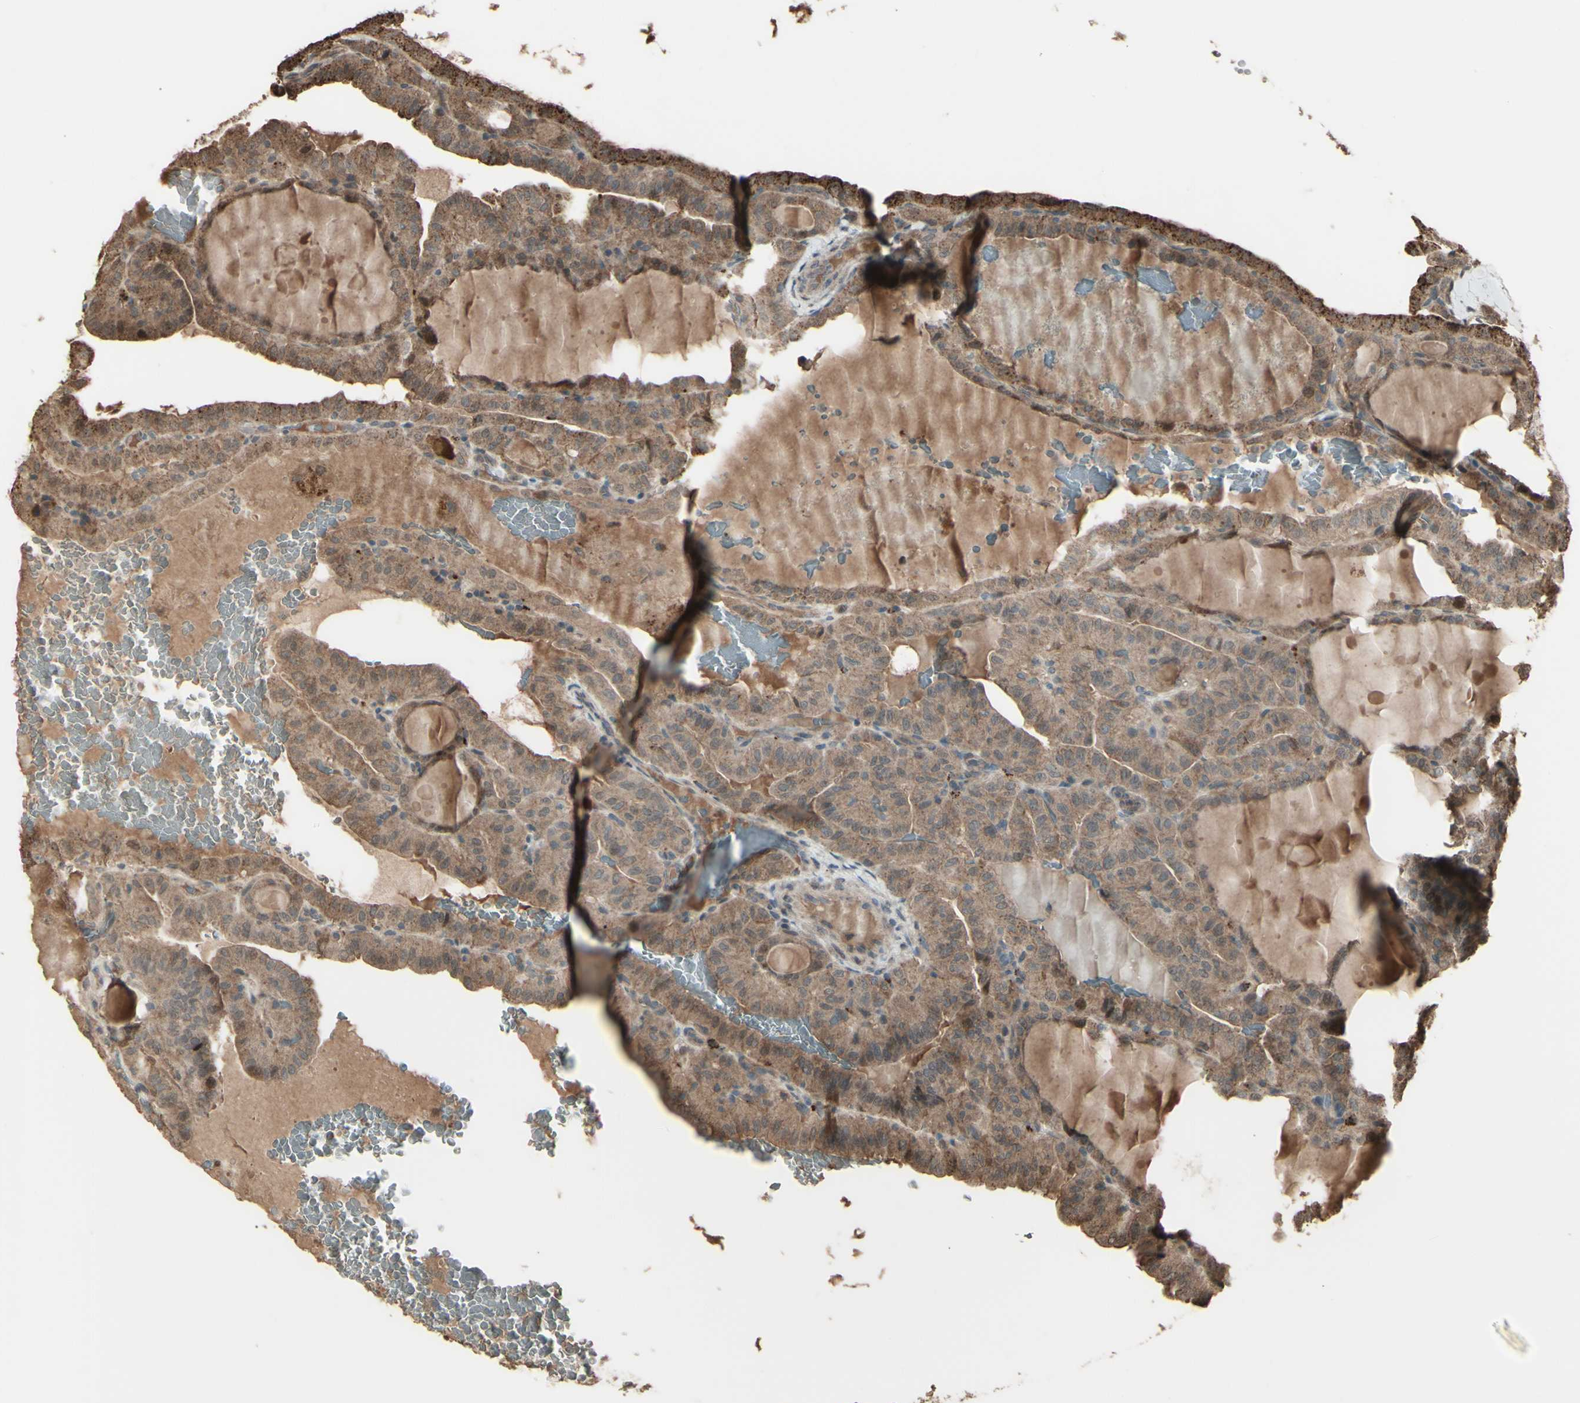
{"staining": {"intensity": "moderate", "quantity": ">75%", "location": "cytoplasmic/membranous"}, "tissue": "thyroid cancer", "cell_type": "Tumor cells", "image_type": "cancer", "snomed": [{"axis": "morphology", "description": "Papillary adenocarcinoma, NOS"}, {"axis": "topography", "description": "Thyroid gland"}], "caption": "This micrograph reveals immunohistochemistry staining of human thyroid cancer (papillary adenocarcinoma), with medium moderate cytoplasmic/membranous positivity in approximately >75% of tumor cells.", "gene": "GNAS", "patient": {"sex": "male", "age": 77}}